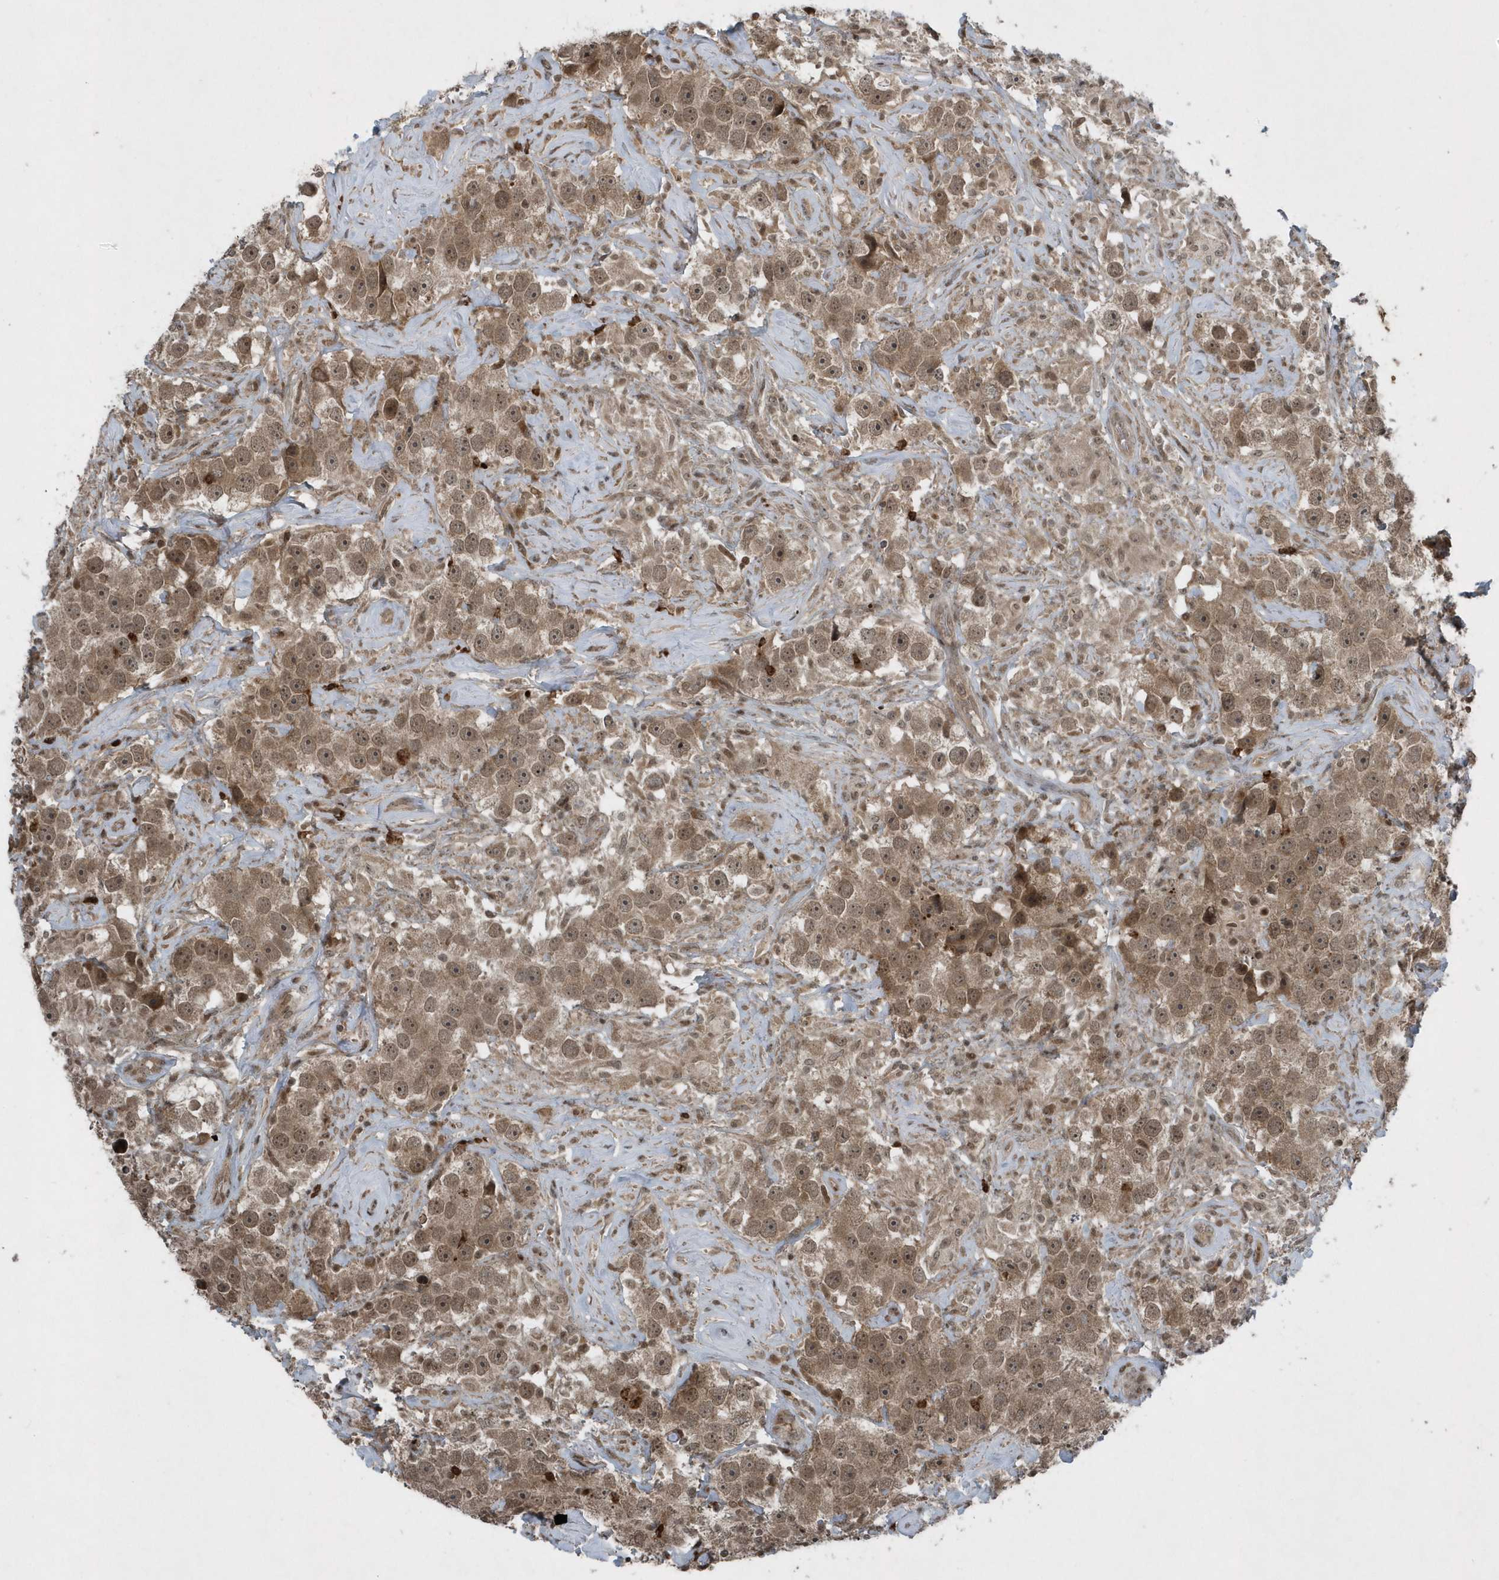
{"staining": {"intensity": "moderate", "quantity": ">75%", "location": "cytoplasmic/membranous,nuclear"}, "tissue": "testis cancer", "cell_type": "Tumor cells", "image_type": "cancer", "snomed": [{"axis": "morphology", "description": "Seminoma, NOS"}, {"axis": "topography", "description": "Testis"}], "caption": "The image demonstrates a brown stain indicating the presence of a protein in the cytoplasmic/membranous and nuclear of tumor cells in seminoma (testis).", "gene": "EIF2B1", "patient": {"sex": "male", "age": 49}}